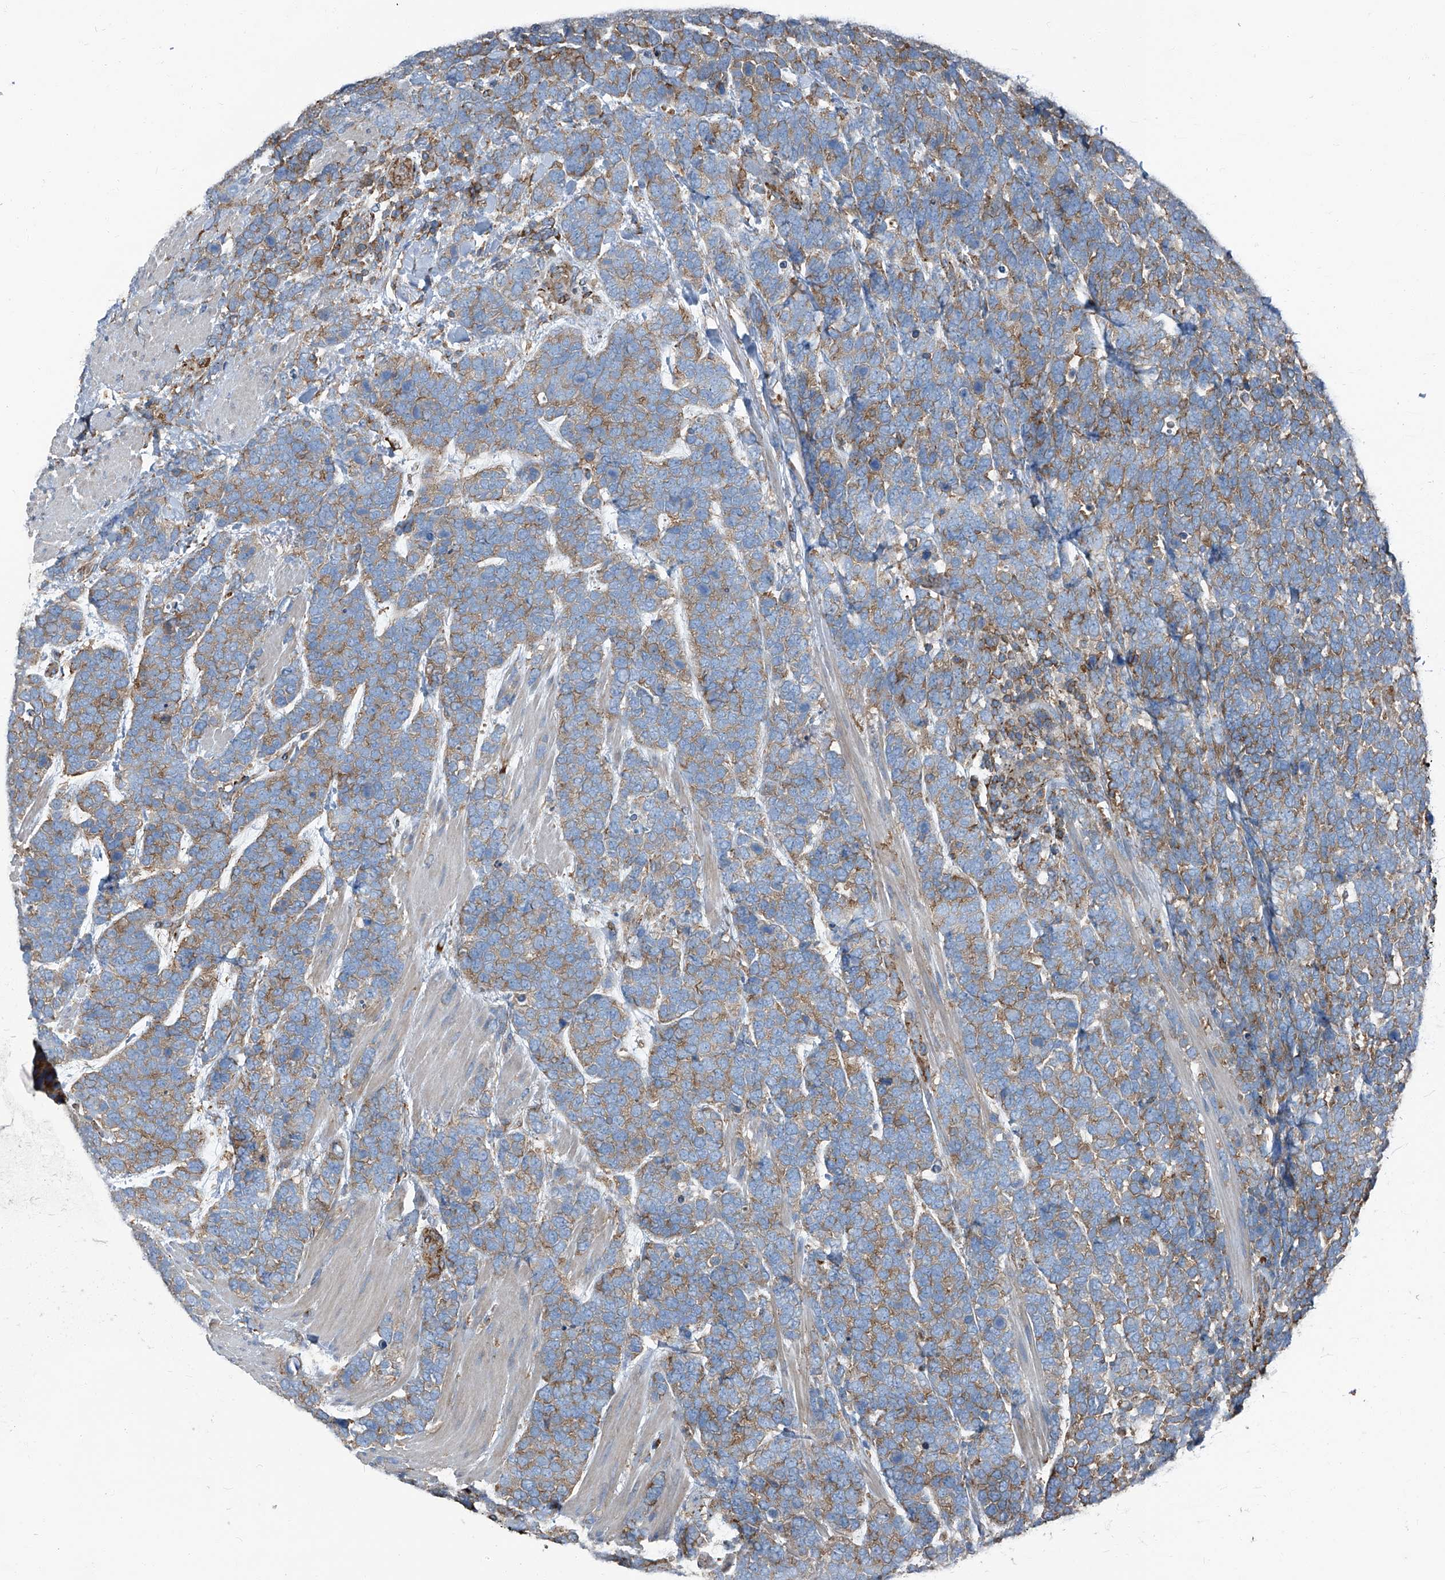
{"staining": {"intensity": "moderate", "quantity": ">75%", "location": "cytoplasmic/membranous"}, "tissue": "urothelial cancer", "cell_type": "Tumor cells", "image_type": "cancer", "snomed": [{"axis": "morphology", "description": "Urothelial carcinoma, High grade"}, {"axis": "topography", "description": "Urinary bladder"}], "caption": "Protein staining by IHC shows moderate cytoplasmic/membranous expression in approximately >75% of tumor cells in urothelial cancer.", "gene": "SEPTIN7", "patient": {"sex": "female", "age": 82}}